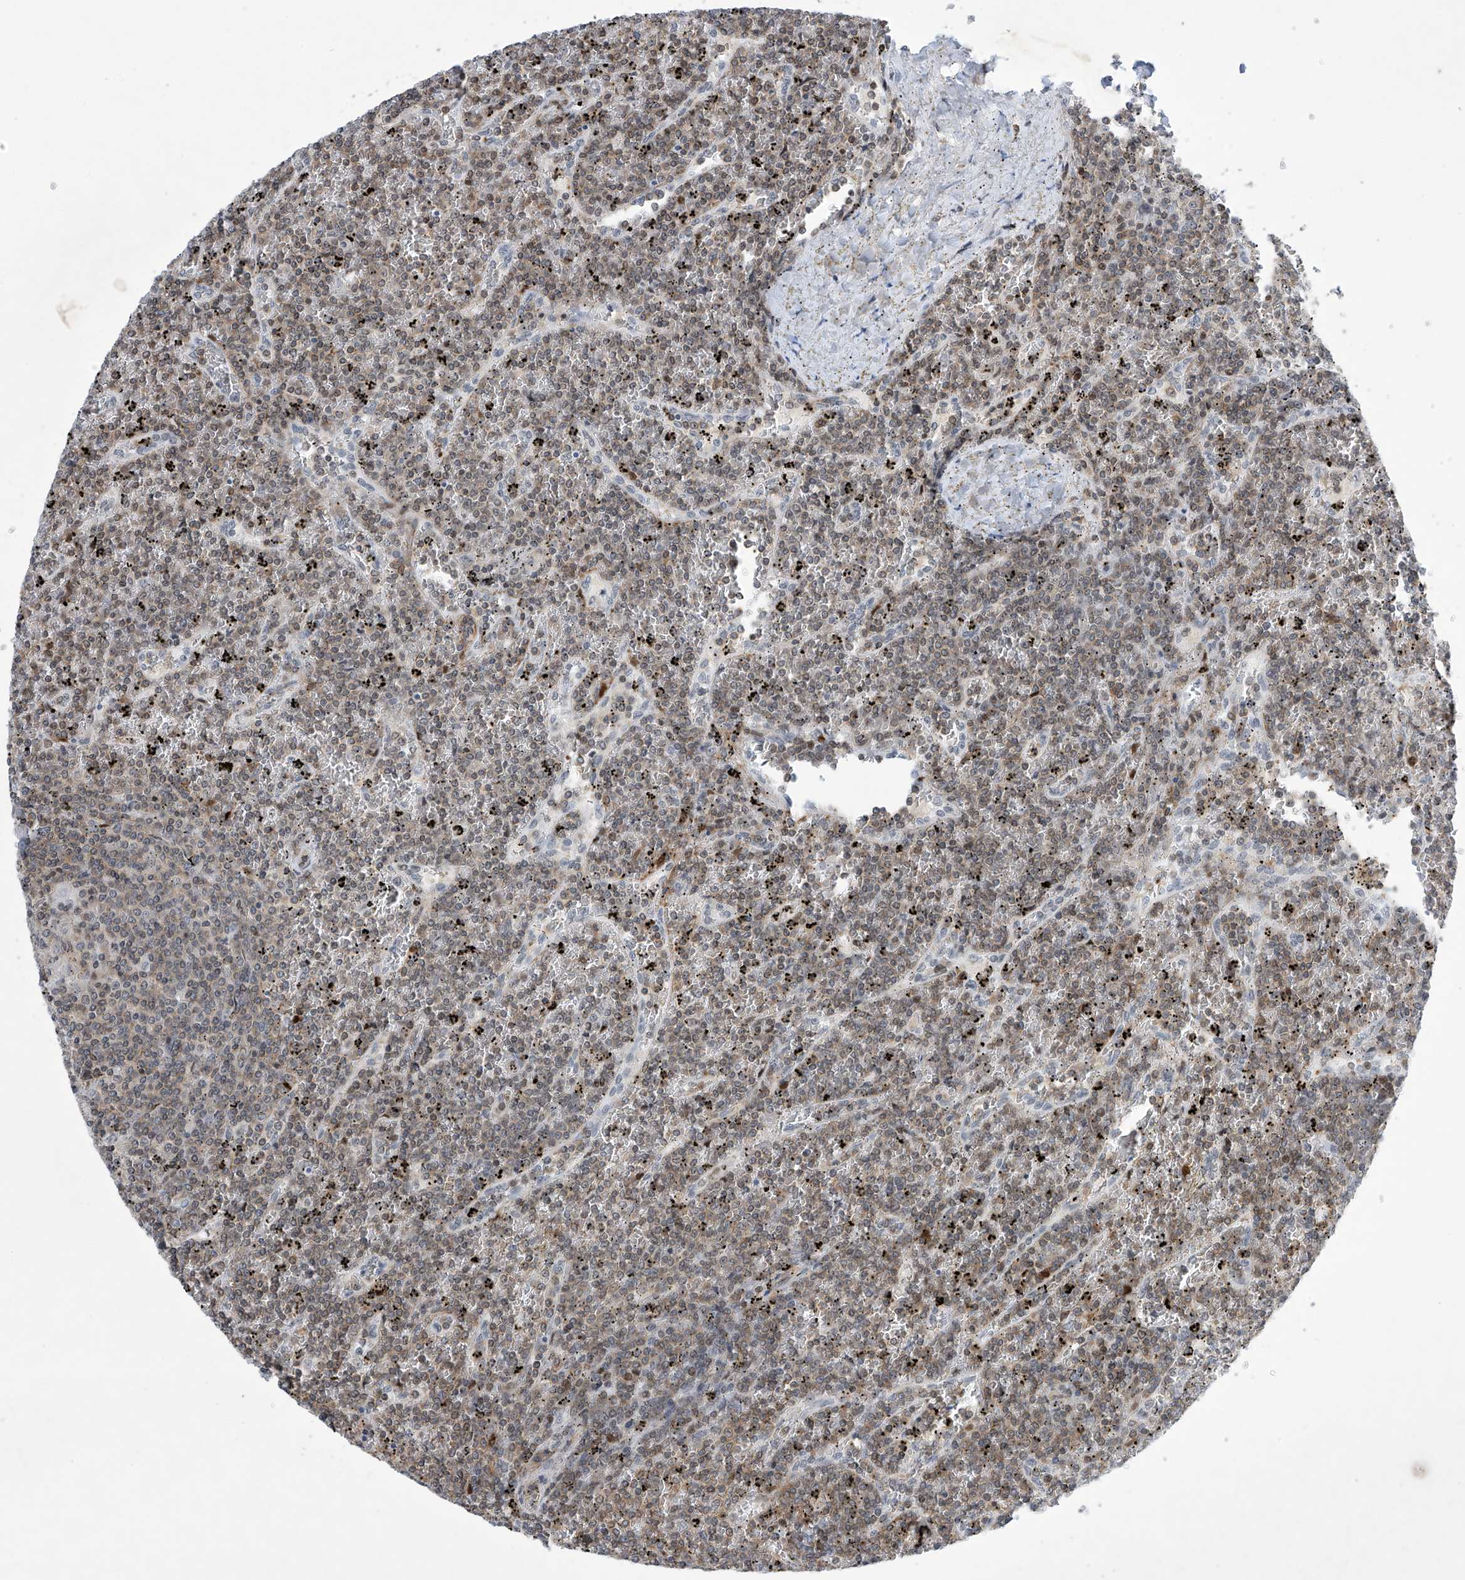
{"staining": {"intensity": "weak", "quantity": "25%-75%", "location": "cytoplasmic/membranous"}, "tissue": "lymphoma", "cell_type": "Tumor cells", "image_type": "cancer", "snomed": [{"axis": "morphology", "description": "Malignant lymphoma, non-Hodgkin's type, Low grade"}, {"axis": "topography", "description": "Spleen"}], "caption": "Human lymphoma stained for a protein (brown) exhibits weak cytoplasmic/membranous positive positivity in about 25%-75% of tumor cells.", "gene": "MSL3", "patient": {"sex": "female", "age": 19}}